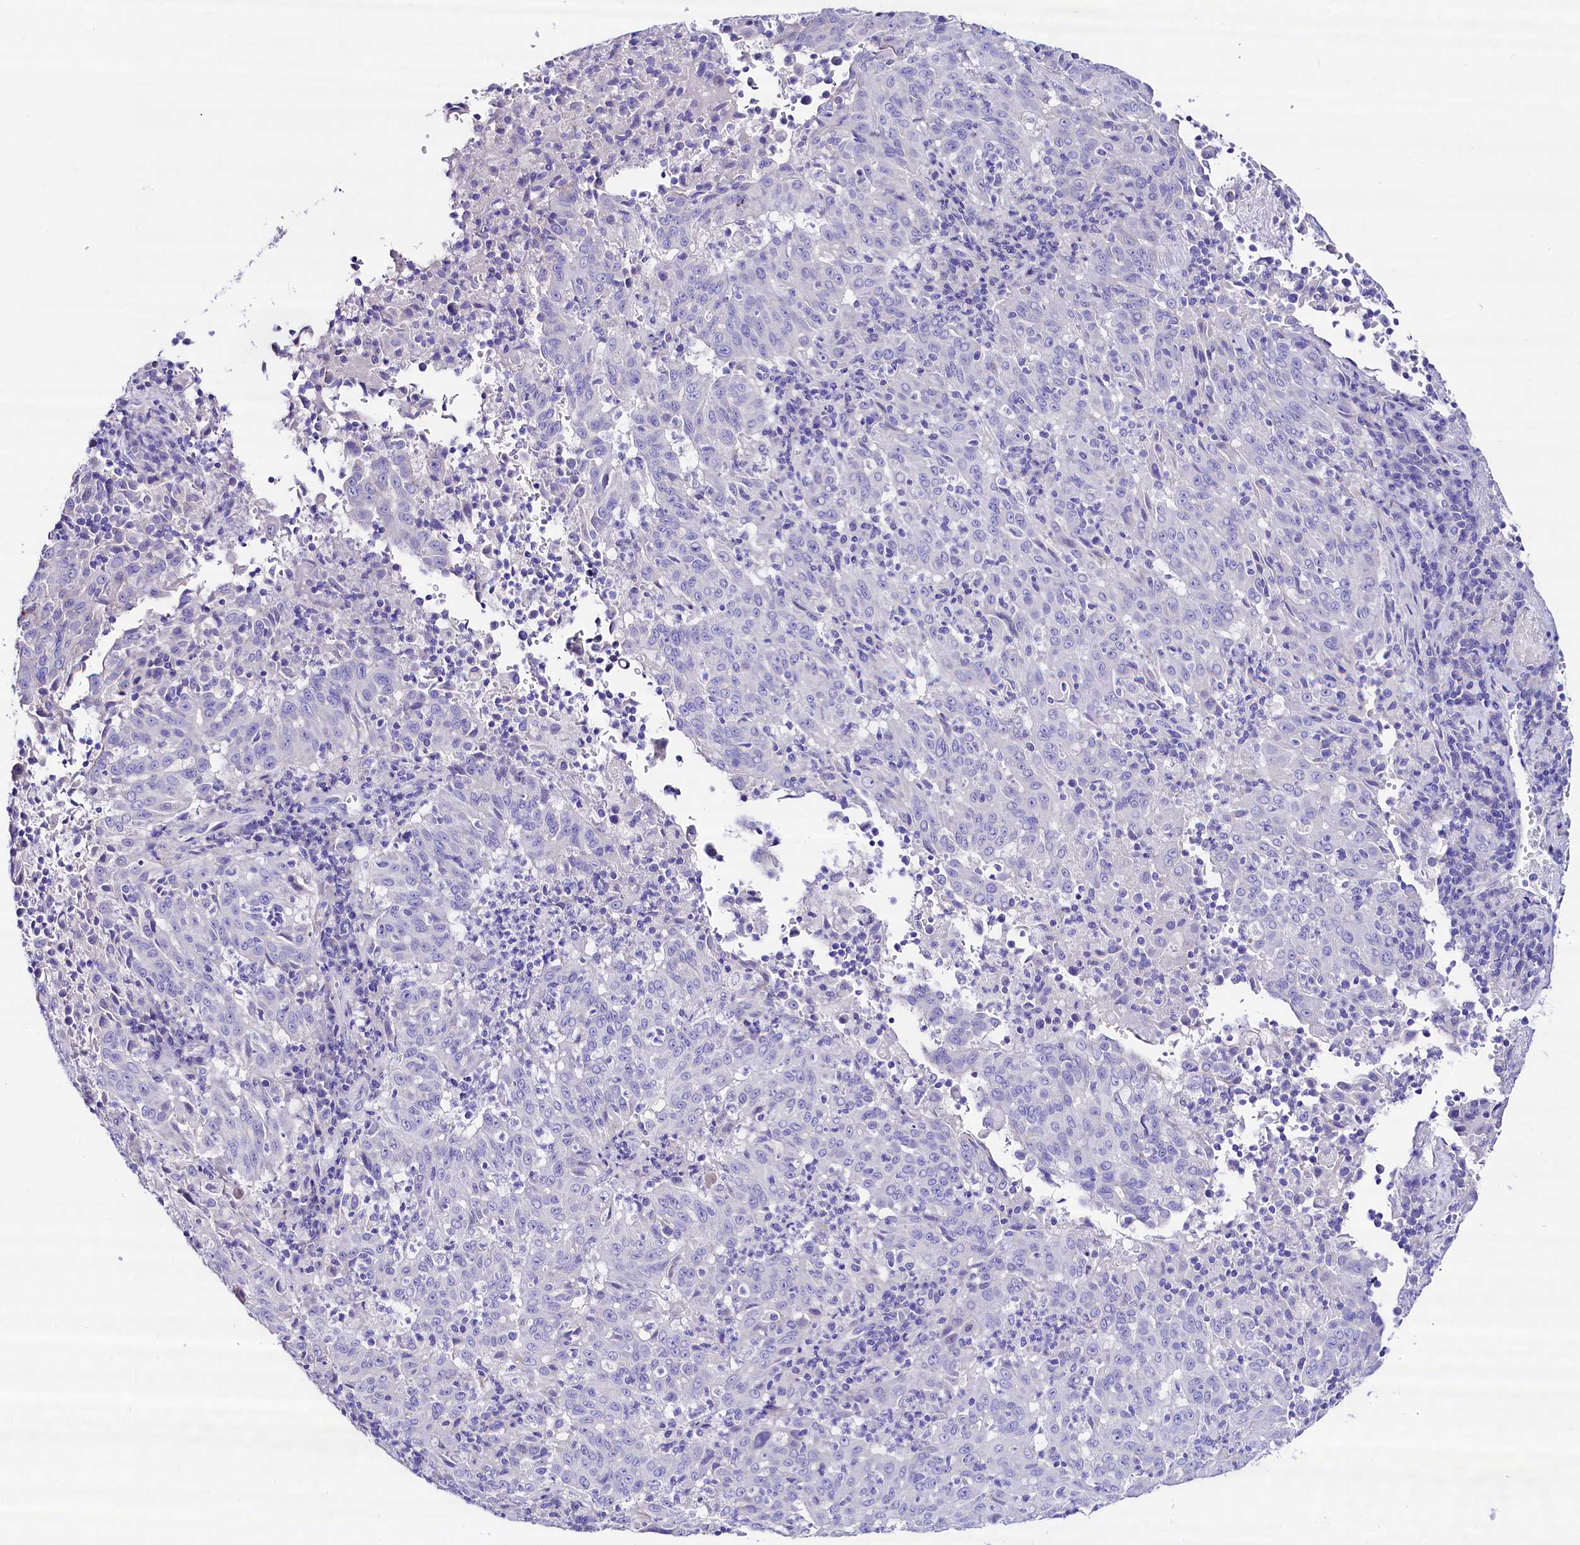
{"staining": {"intensity": "negative", "quantity": "none", "location": "none"}, "tissue": "pancreatic cancer", "cell_type": "Tumor cells", "image_type": "cancer", "snomed": [{"axis": "morphology", "description": "Adenocarcinoma, NOS"}, {"axis": "topography", "description": "Pancreas"}], "caption": "Immunohistochemical staining of adenocarcinoma (pancreatic) displays no significant expression in tumor cells.", "gene": "RBP3", "patient": {"sex": "male", "age": 63}}